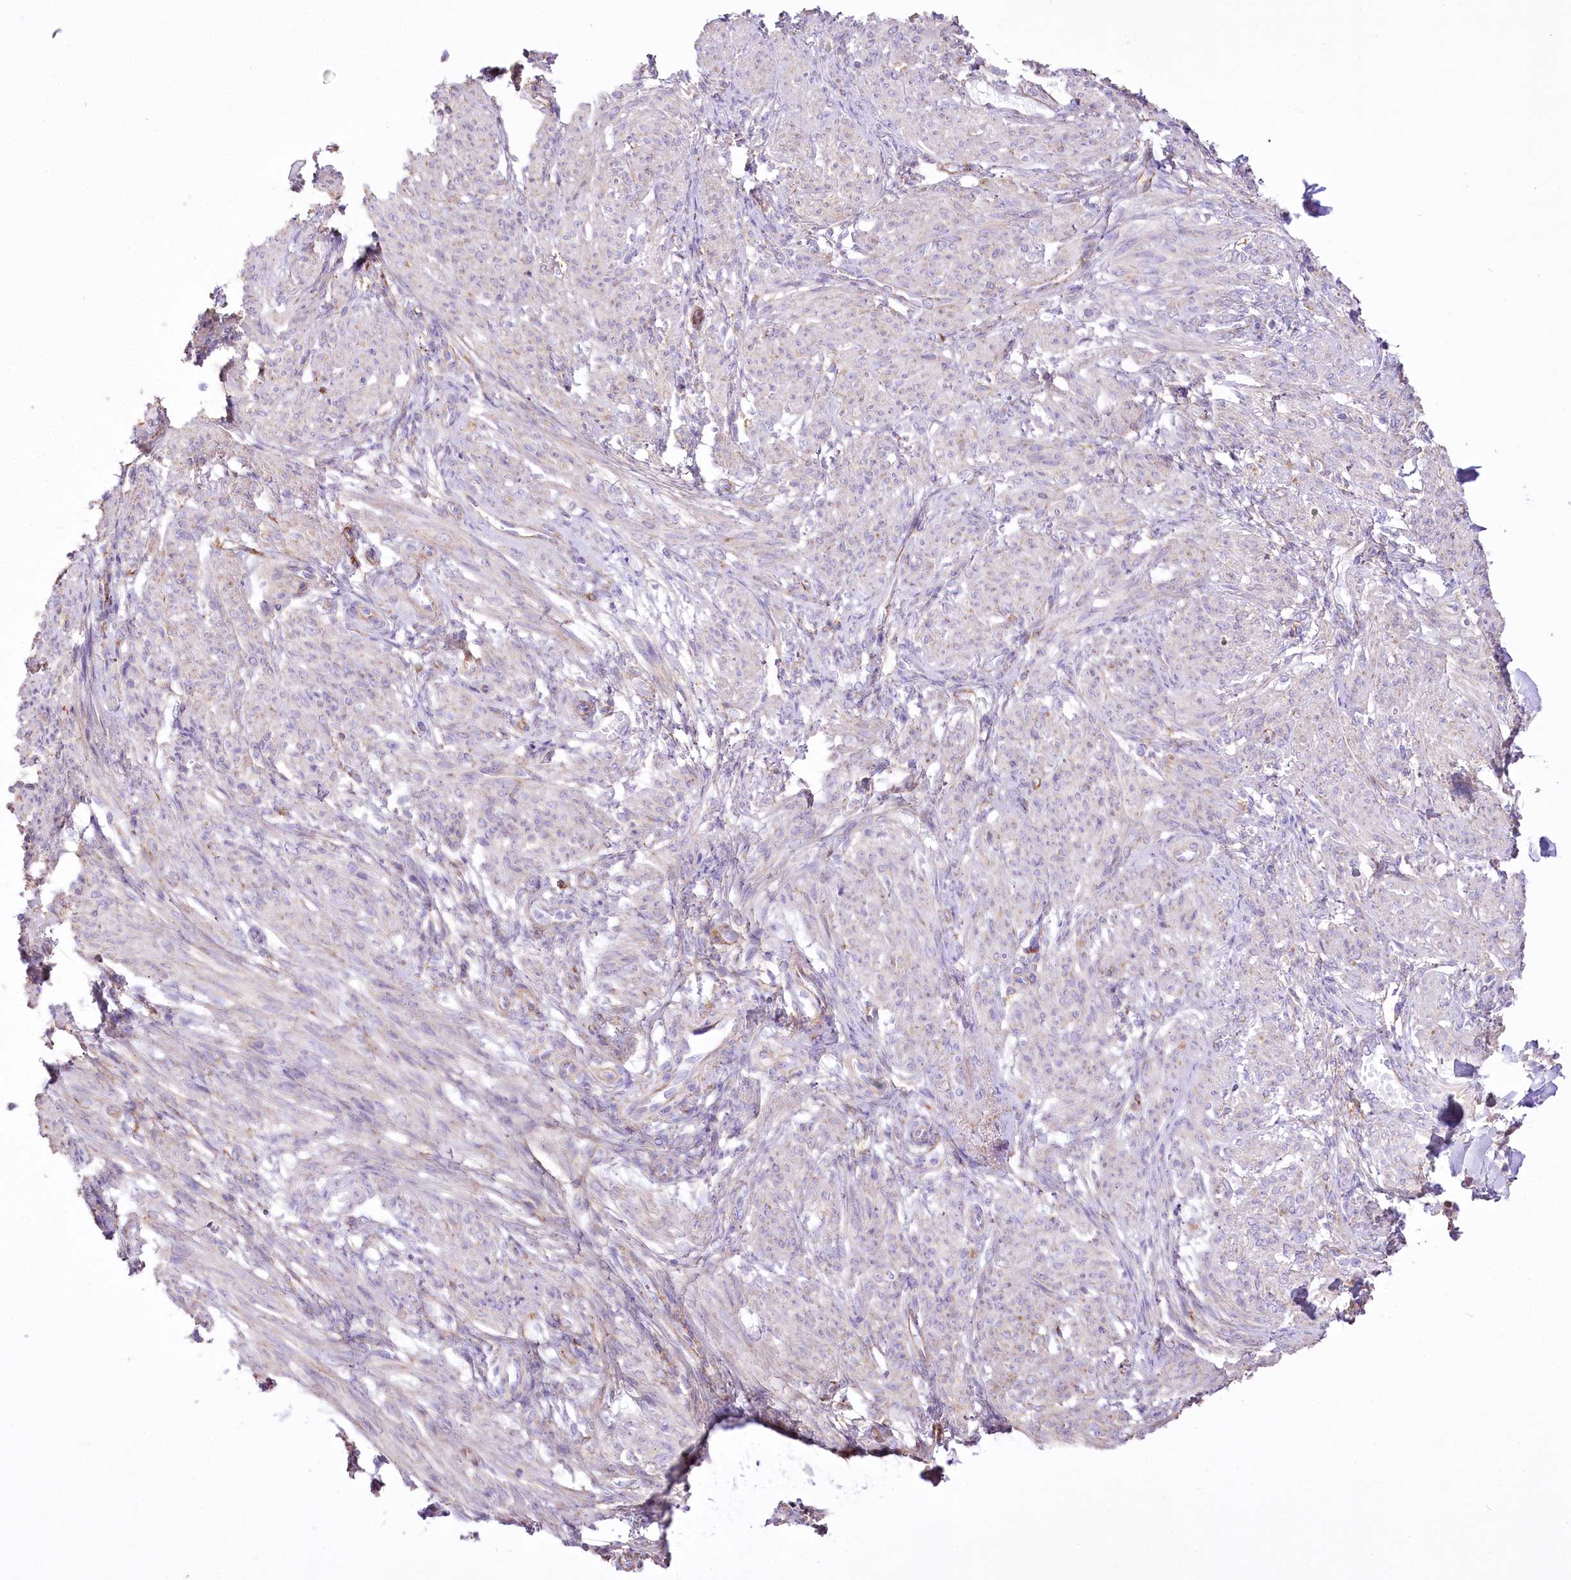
{"staining": {"intensity": "negative", "quantity": "none", "location": "none"}, "tissue": "smooth muscle", "cell_type": "Smooth muscle cells", "image_type": "normal", "snomed": [{"axis": "morphology", "description": "Normal tissue, NOS"}, {"axis": "topography", "description": "Smooth muscle"}], "caption": "This is a histopathology image of immunohistochemistry staining of unremarkable smooth muscle, which shows no expression in smooth muscle cells. (Brightfield microscopy of DAB immunohistochemistry (IHC) at high magnification).", "gene": "FAM216A", "patient": {"sex": "female", "age": 39}}